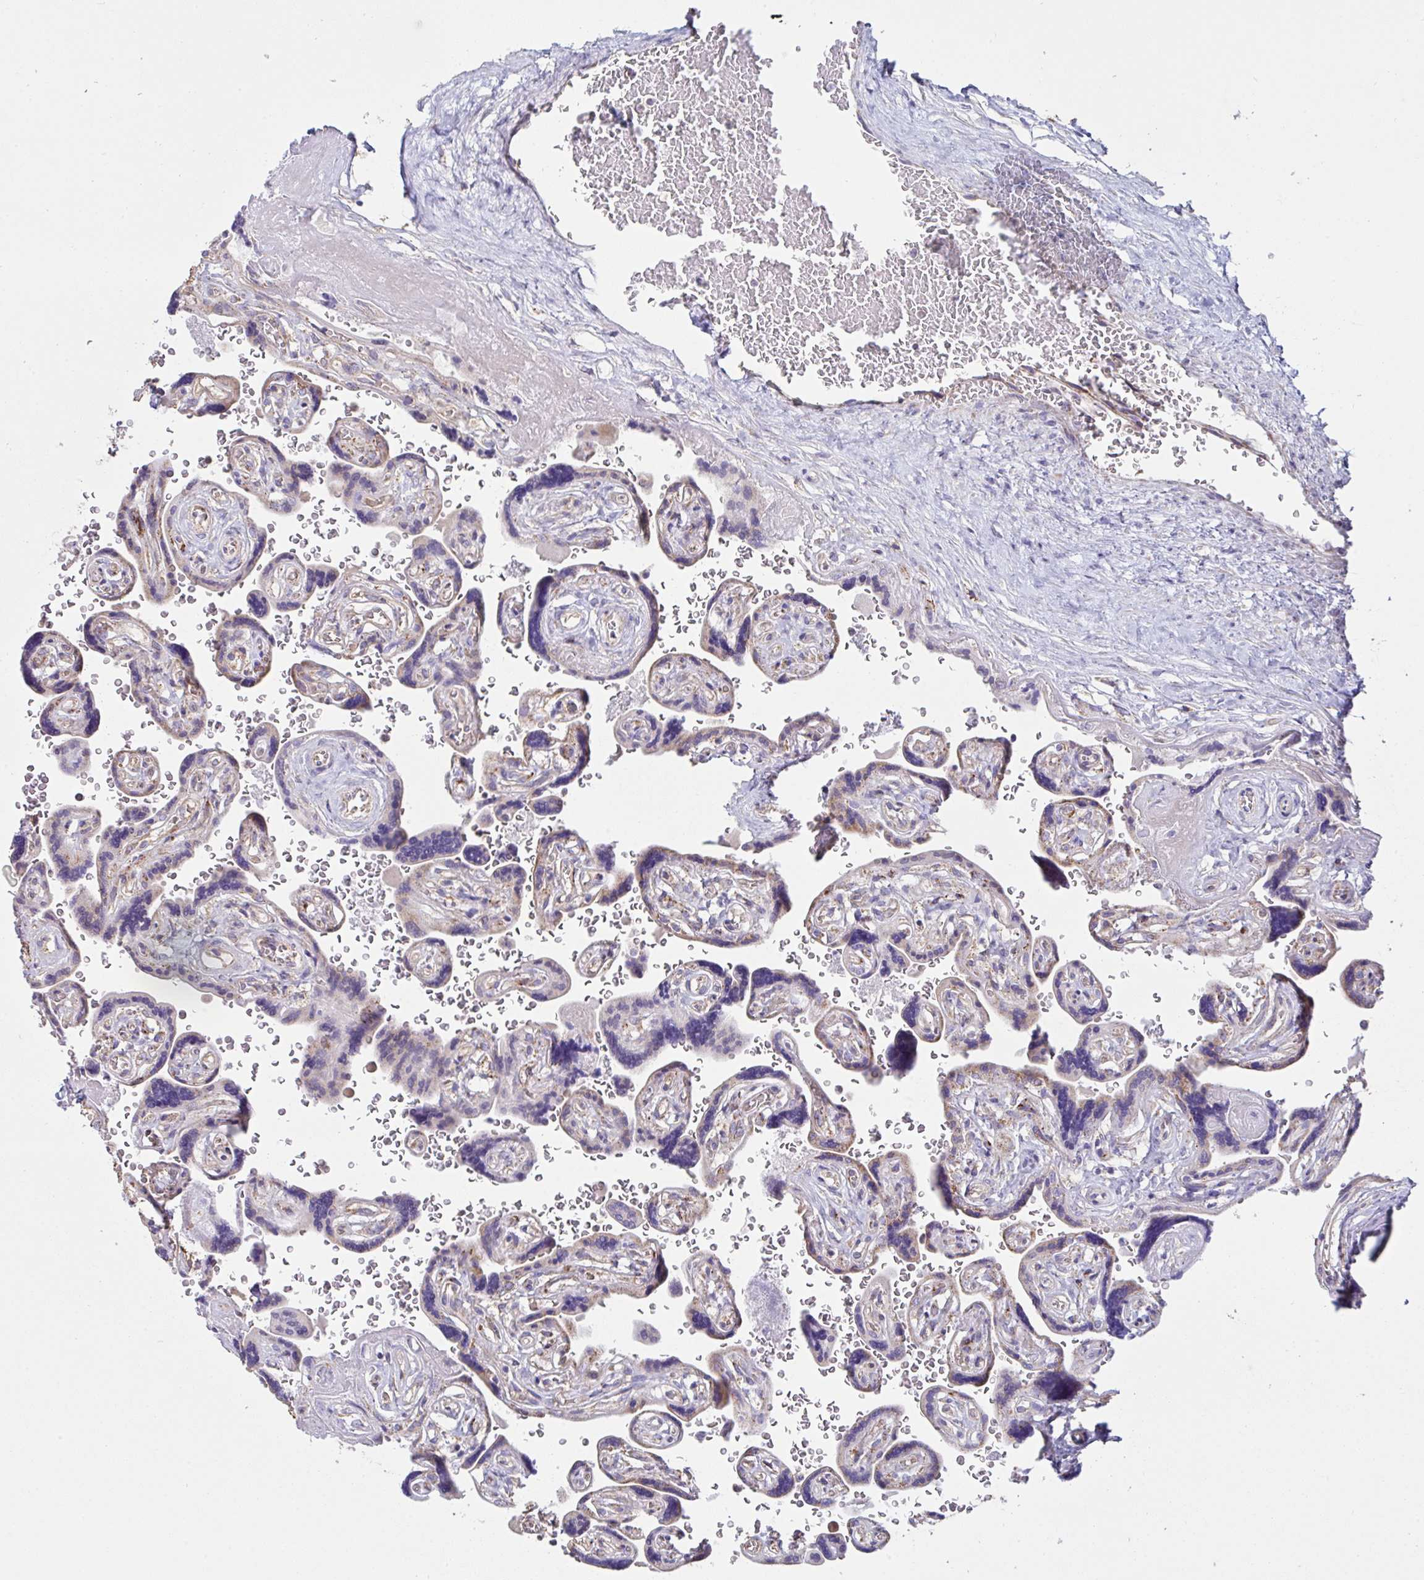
{"staining": {"intensity": "weak", "quantity": ">75%", "location": "cytoplasmic/membranous"}, "tissue": "placenta", "cell_type": "Decidual cells", "image_type": "normal", "snomed": [{"axis": "morphology", "description": "Normal tissue, NOS"}, {"axis": "topography", "description": "Placenta"}], "caption": "IHC photomicrograph of normal placenta: human placenta stained using IHC reveals low levels of weak protein expression localized specifically in the cytoplasmic/membranous of decidual cells, appearing as a cytoplasmic/membranous brown color.", "gene": "DOK7", "patient": {"sex": "female", "age": 32}}